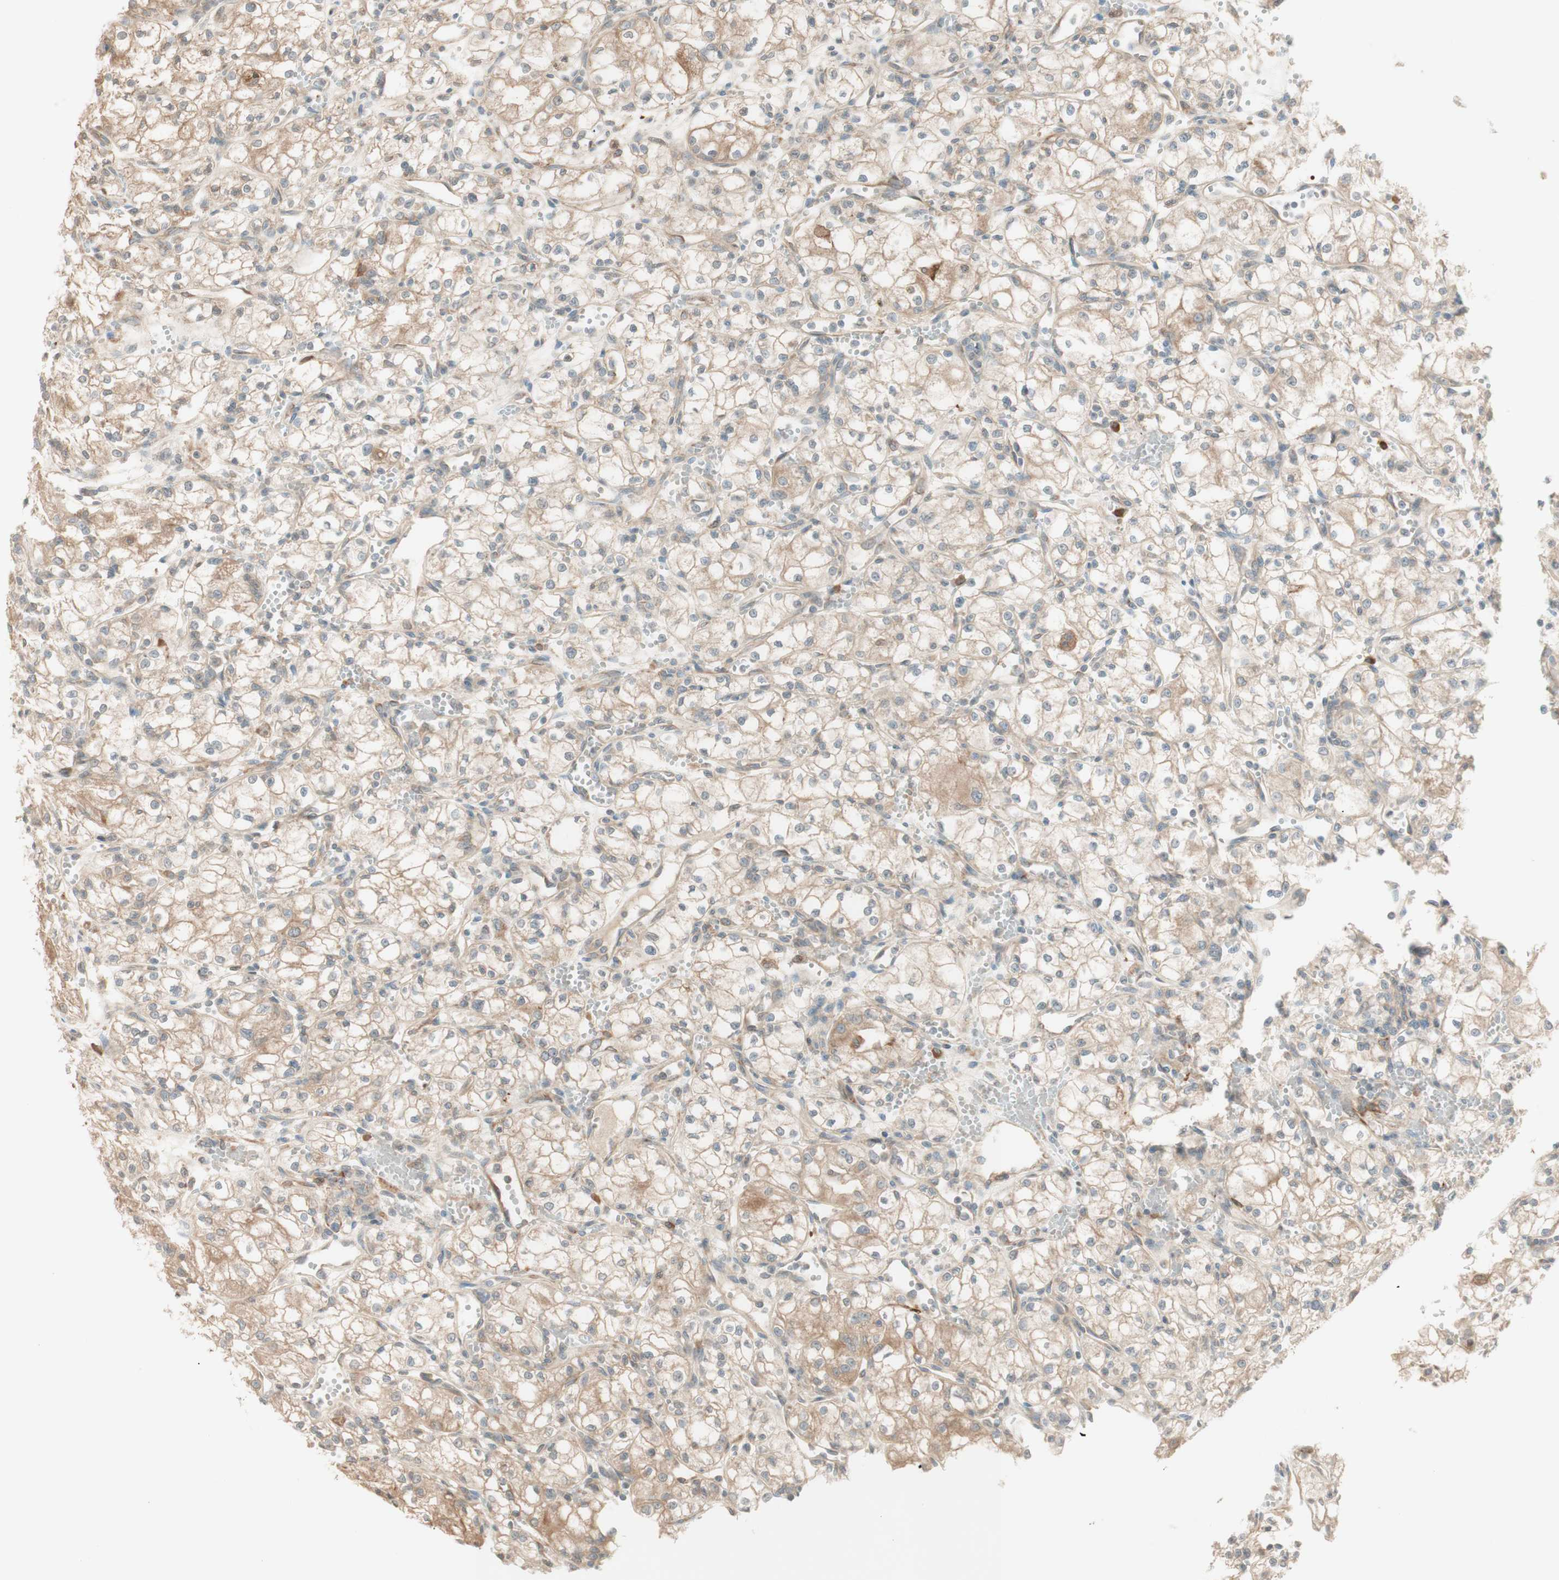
{"staining": {"intensity": "moderate", "quantity": ">75%", "location": "cytoplasmic/membranous"}, "tissue": "renal cancer", "cell_type": "Tumor cells", "image_type": "cancer", "snomed": [{"axis": "morphology", "description": "Normal tissue, NOS"}, {"axis": "morphology", "description": "Adenocarcinoma, NOS"}, {"axis": "topography", "description": "Kidney"}], "caption": "Tumor cells reveal medium levels of moderate cytoplasmic/membranous positivity in approximately >75% of cells in human renal cancer (adenocarcinoma).", "gene": "CLCN2", "patient": {"sex": "male", "age": 59}}